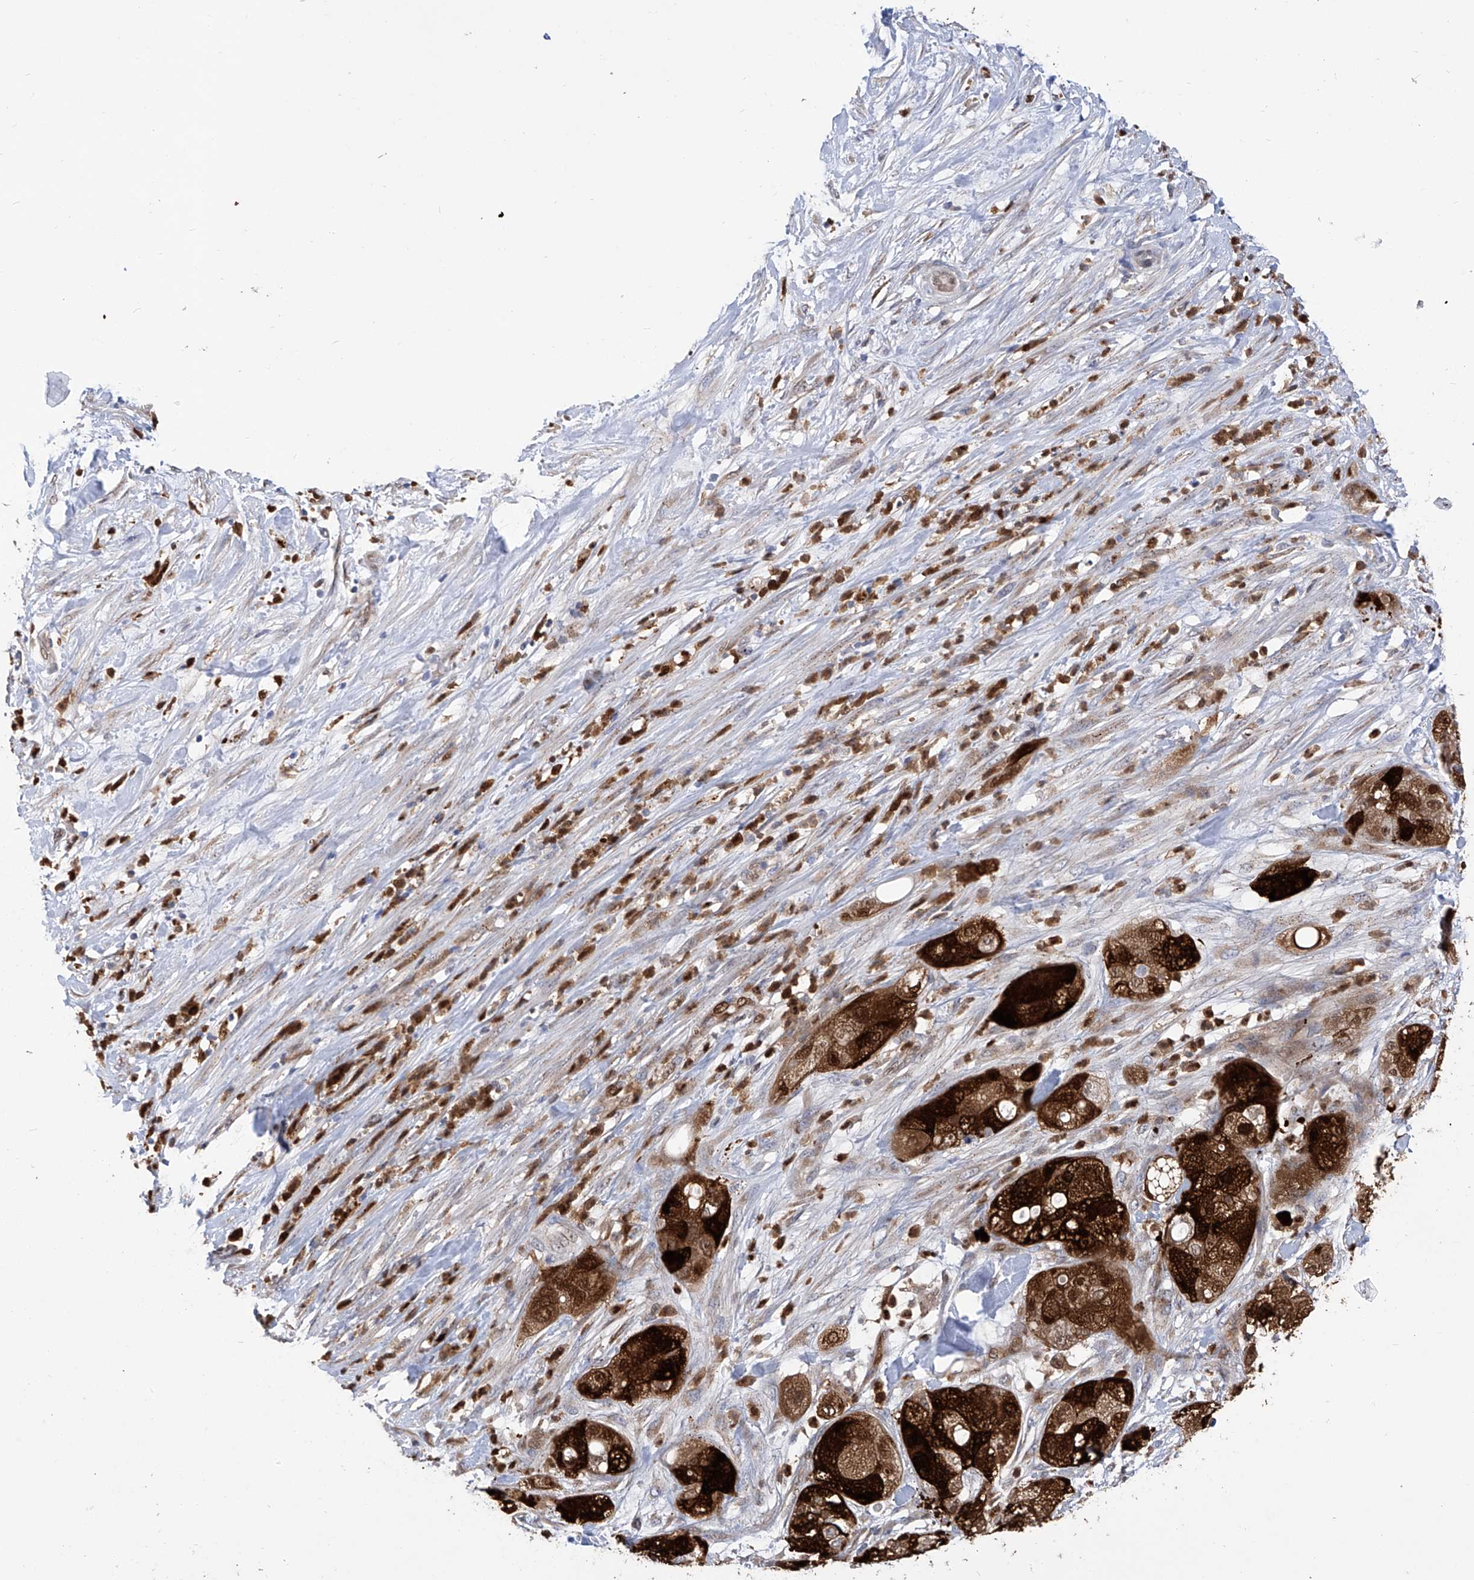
{"staining": {"intensity": "strong", "quantity": ">75%", "location": "cytoplasmic/membranous,nuclear"}, "tissue": "pancreatic cancer", "cell_type": "Tumor cells", "image_type": "cancer", "snomed": [{"axis": "morphology", "description": "Adenocarcinoma, NOS"}, {"axis": "topography", "description": "Pancreas"}], "caption": "Brown immunohistochemical staining in pancreatic adenocarcinoma displays strong cytoplasmic/membranous and nuclear staining in approximately >75% of tumor cells. Nuclei are stained in blue.", "gene": "PHF20", "patient": {"sex": "female", "age": 78}}